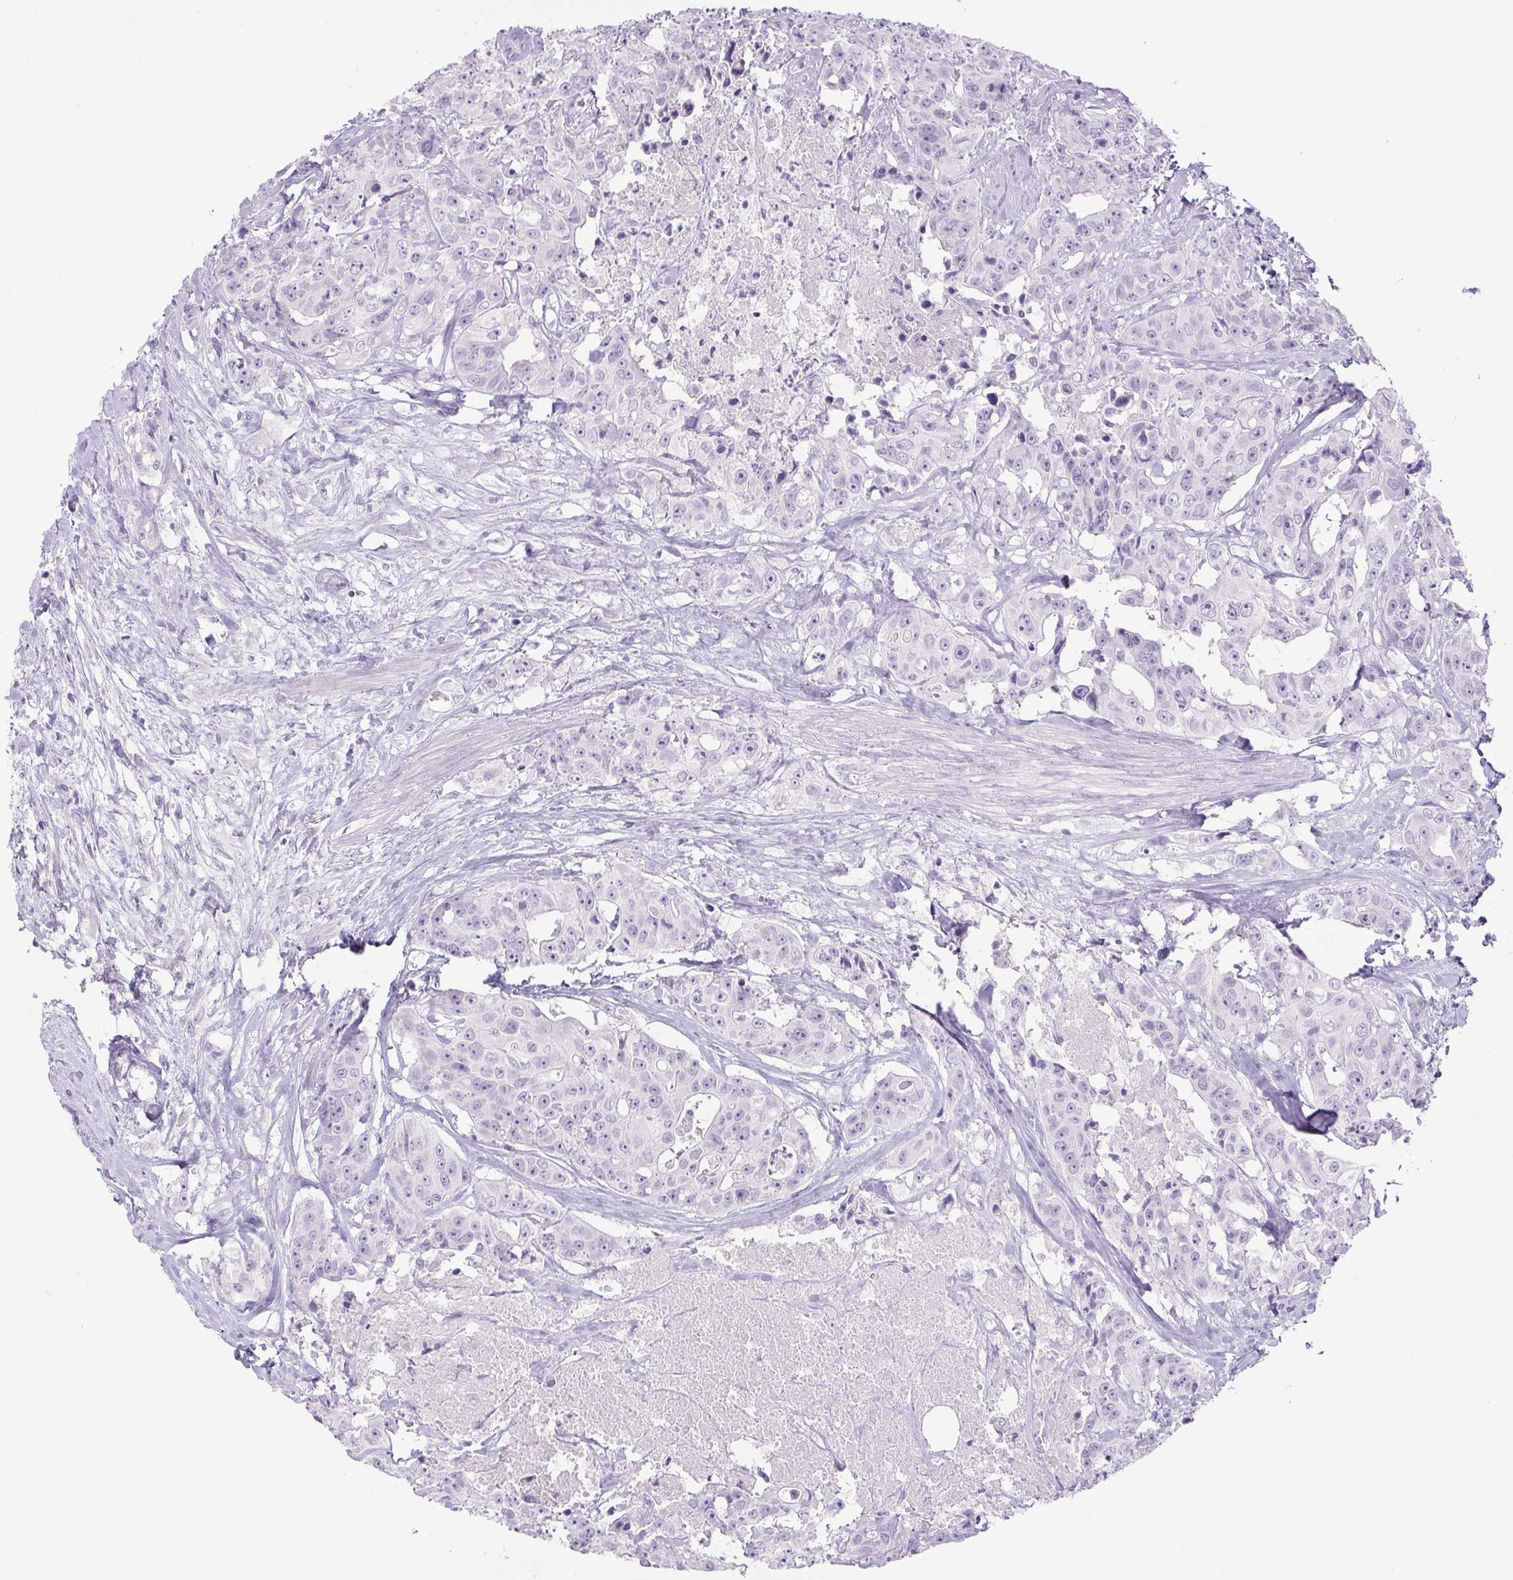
{"staining": {"intensity": "negative", "quantity": "none", "location": "none"}, "tissue": "colorectal cancer", "cell_type": "Tumor cells", "image_type": "cancer", "snomed": [{"axis": "morphology", "description": "Adenocarcinoma, NOS"}, {"axis": "topography", "description": "Rectum"}], "caption": "High magnification brightfield microscopy of colorectal cancer (adenocarcinoma) stained with DAB (3,3'-diaminobenzidine) (brown) and counterstained with hematoxylin (blue): tumor cells show no significant positivity.", "gene": "PAPPA2", "patient": {"sex": "female", "age": 62}}